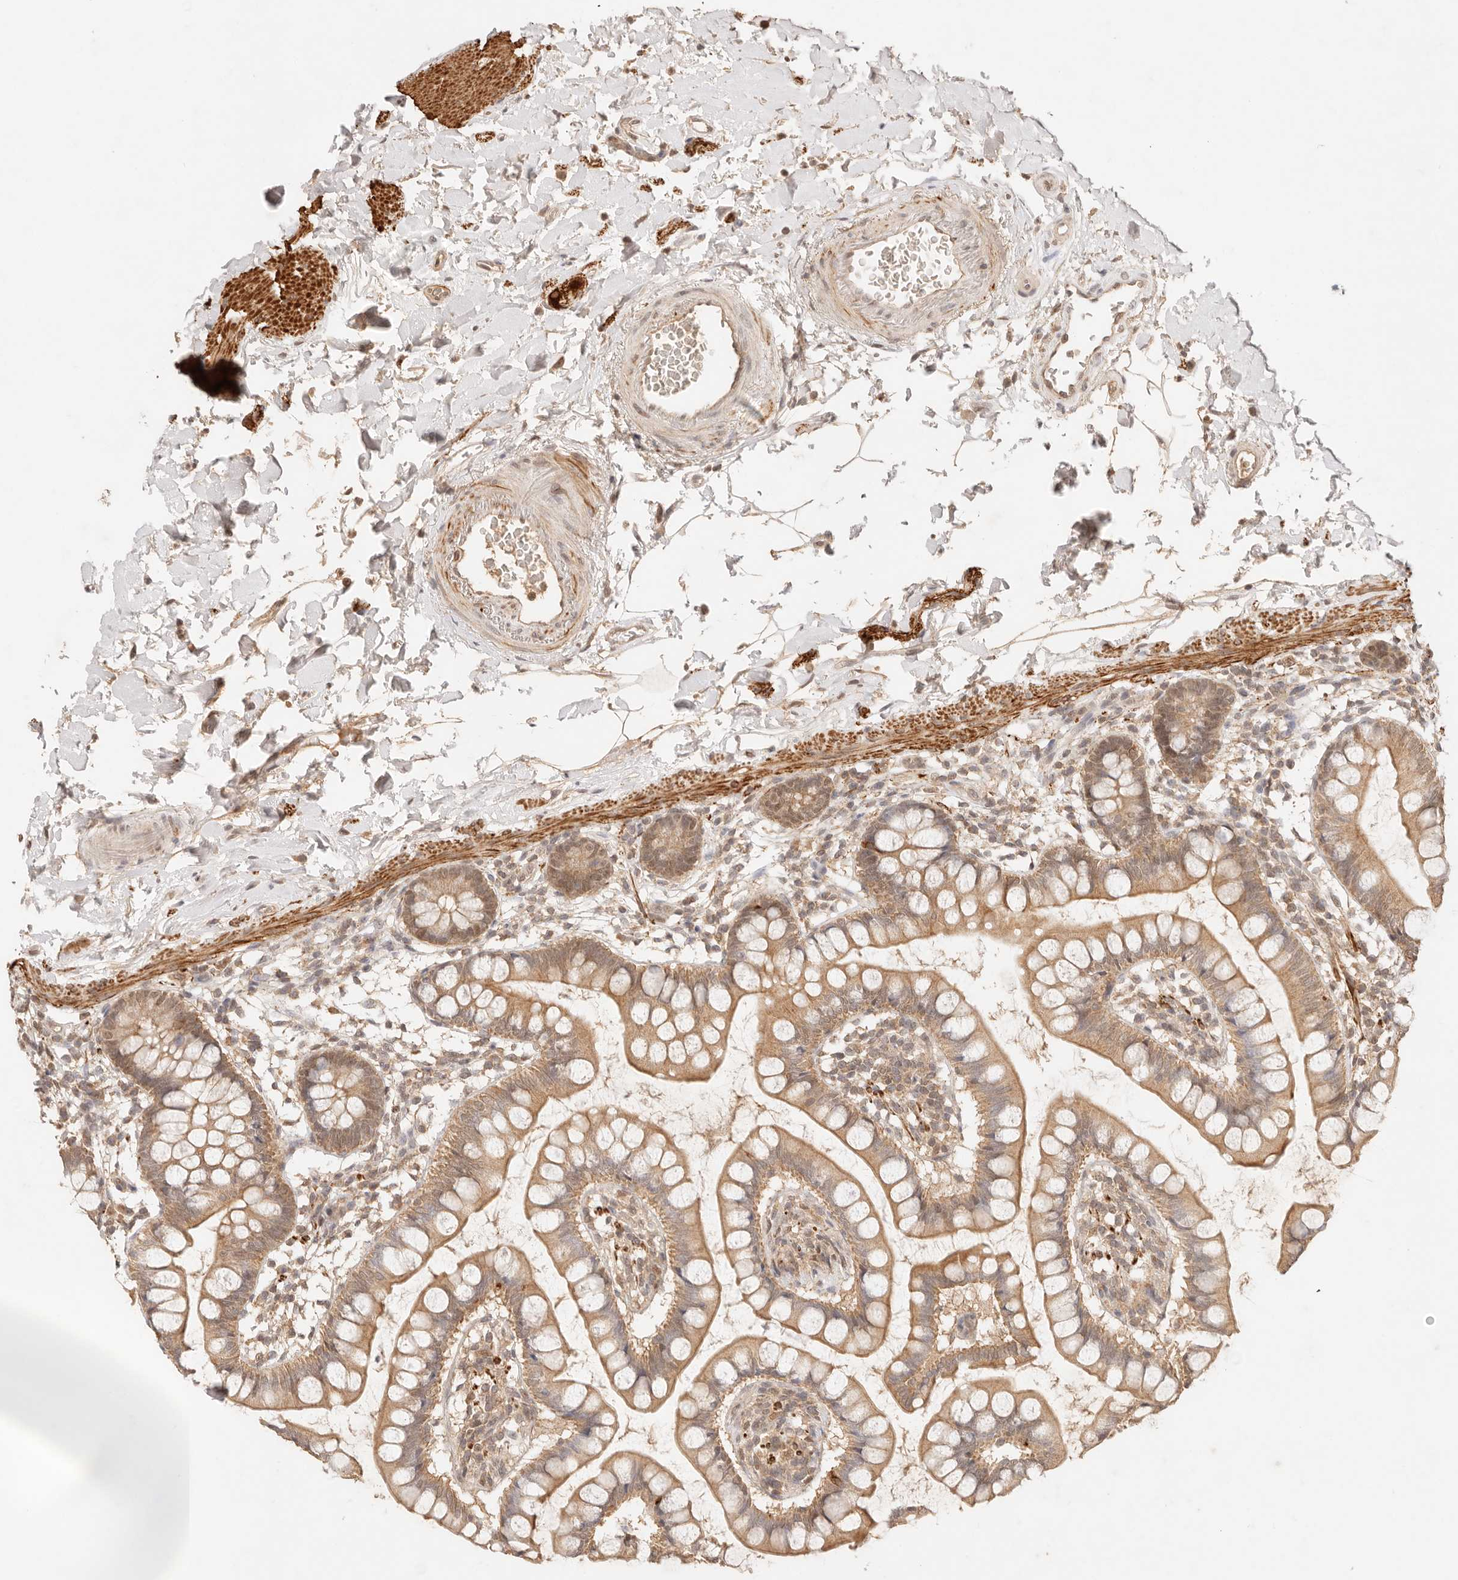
{"staining": {"intensity": "moderate", "quantity": ">75%", "location": "cytoplasmic/membranous"}, "tissue": "small intestine", "cell_type": "Glandular cells", "image_type": "normal", "snomed": [{"axis": "morphology", "description": "Normal tissue, NOS"}, {"axis": "topography", "description": "Small intestine"}], "caption": "Immunohistochemical staining of unremarkable human small intestine exhibits >75% levels of moderate cytoplasmic/membranous protein expression in about >75% of glandular cells. The staining is performed using DAB (3,3'-diaminobenzidine) brown chromogen to label protein expression. The nuclei are counter-stained blue using hematoxylin.", "gene": "TRIM11", "patient": {"sex": "female", "age": 84}}